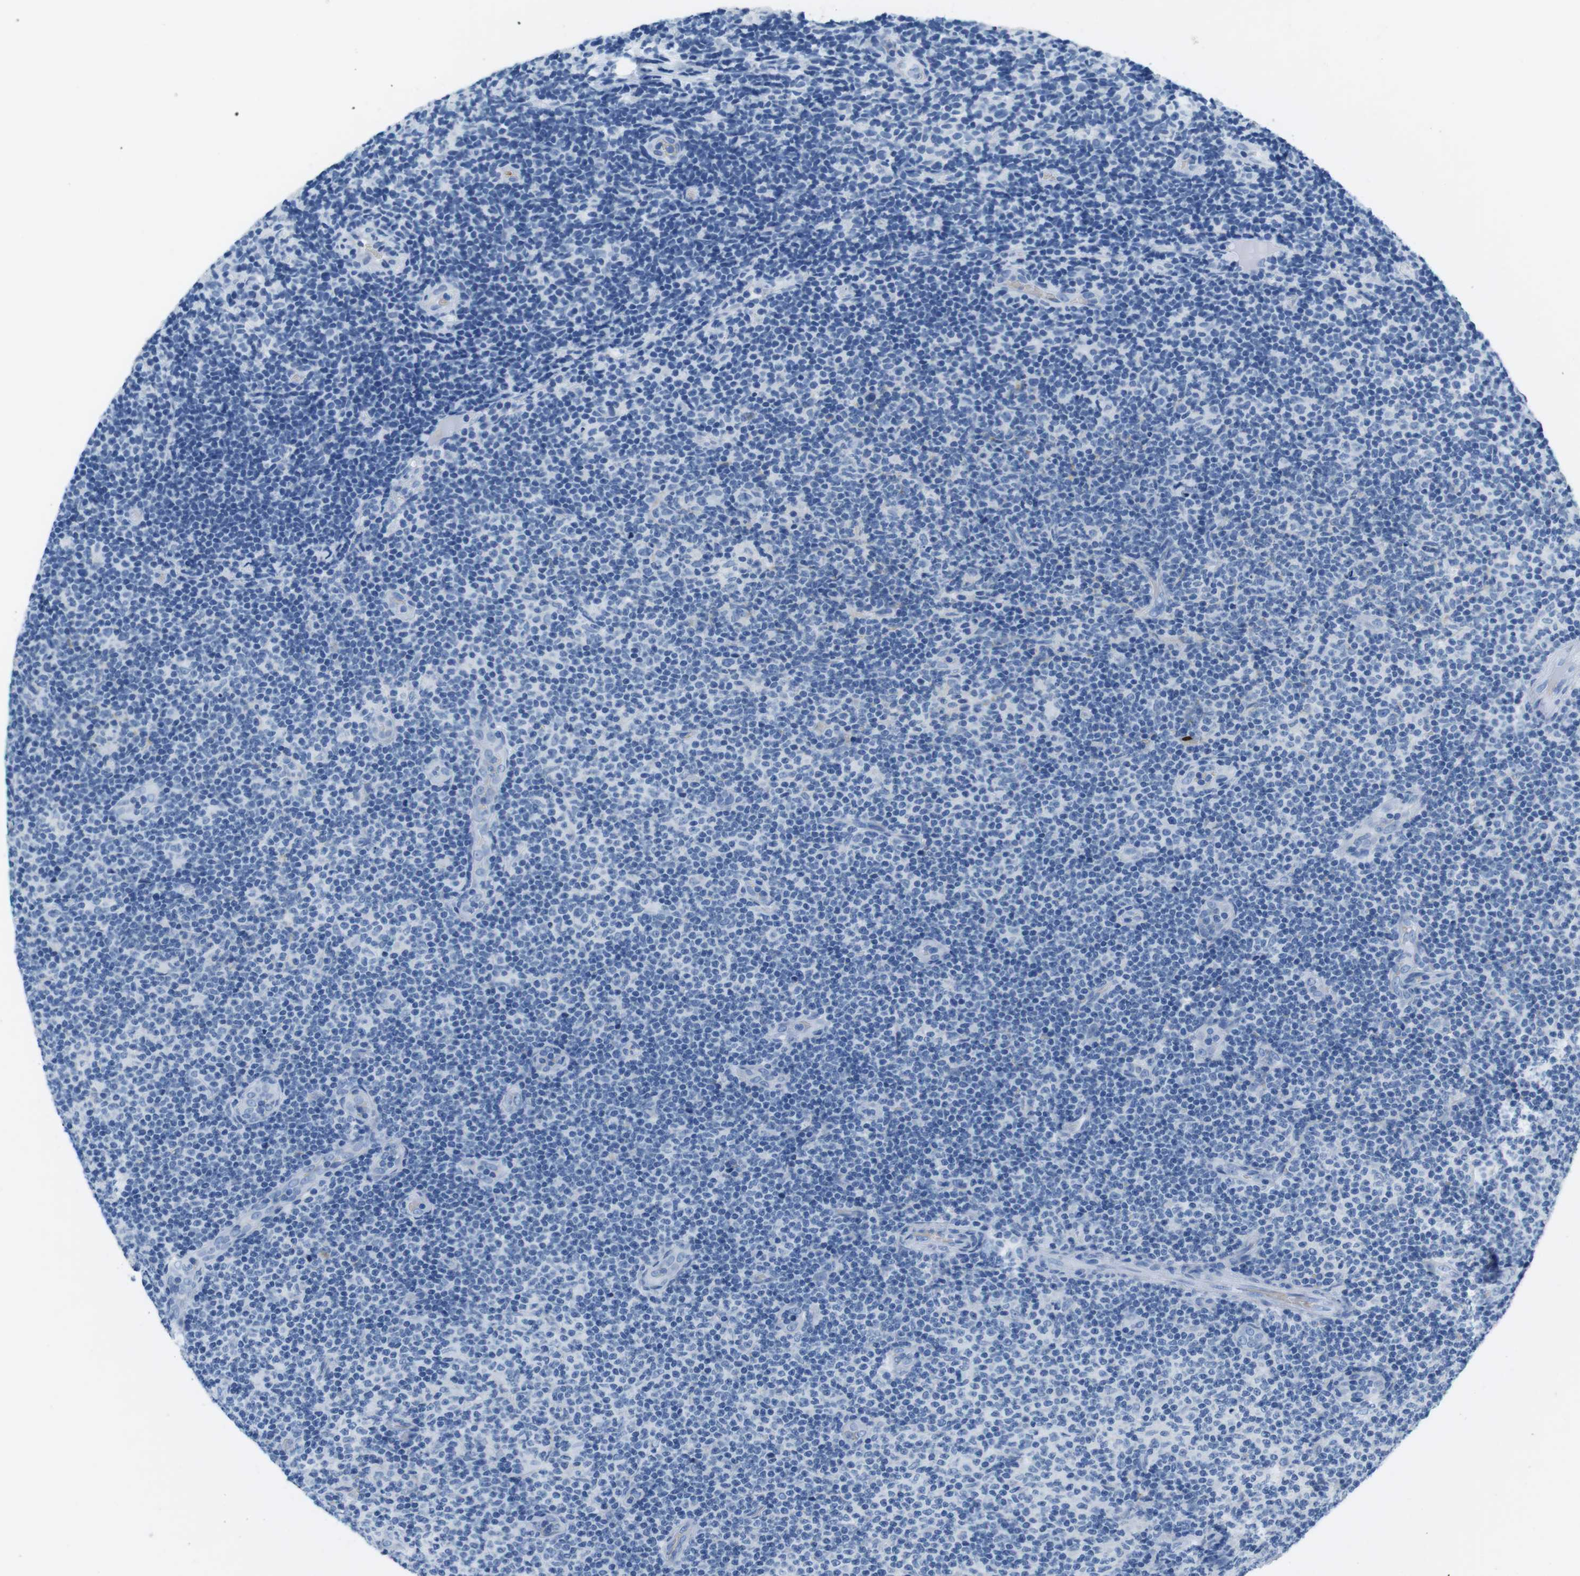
{"staining": {"intensity": "negative", "quantity": "none", "location": "none"}, "tissue": "lymphoma", "cell_type": "Tumor cells", "image_type": "cancer", "snomed": [{"axis": "morphology", "description": "Malignant lymphoma, non-Hodgkin's type, Low grade"}, {"axis": "topography", "description": "Lymph node"}], "caption": "A photomicrograph of human malignant lymphoma, non-Hodgkin's type (low-grade) is negative for staining in tumor cells.", "gene": "TFAP2C", "patient": {"sex": "male", "age": 83}}